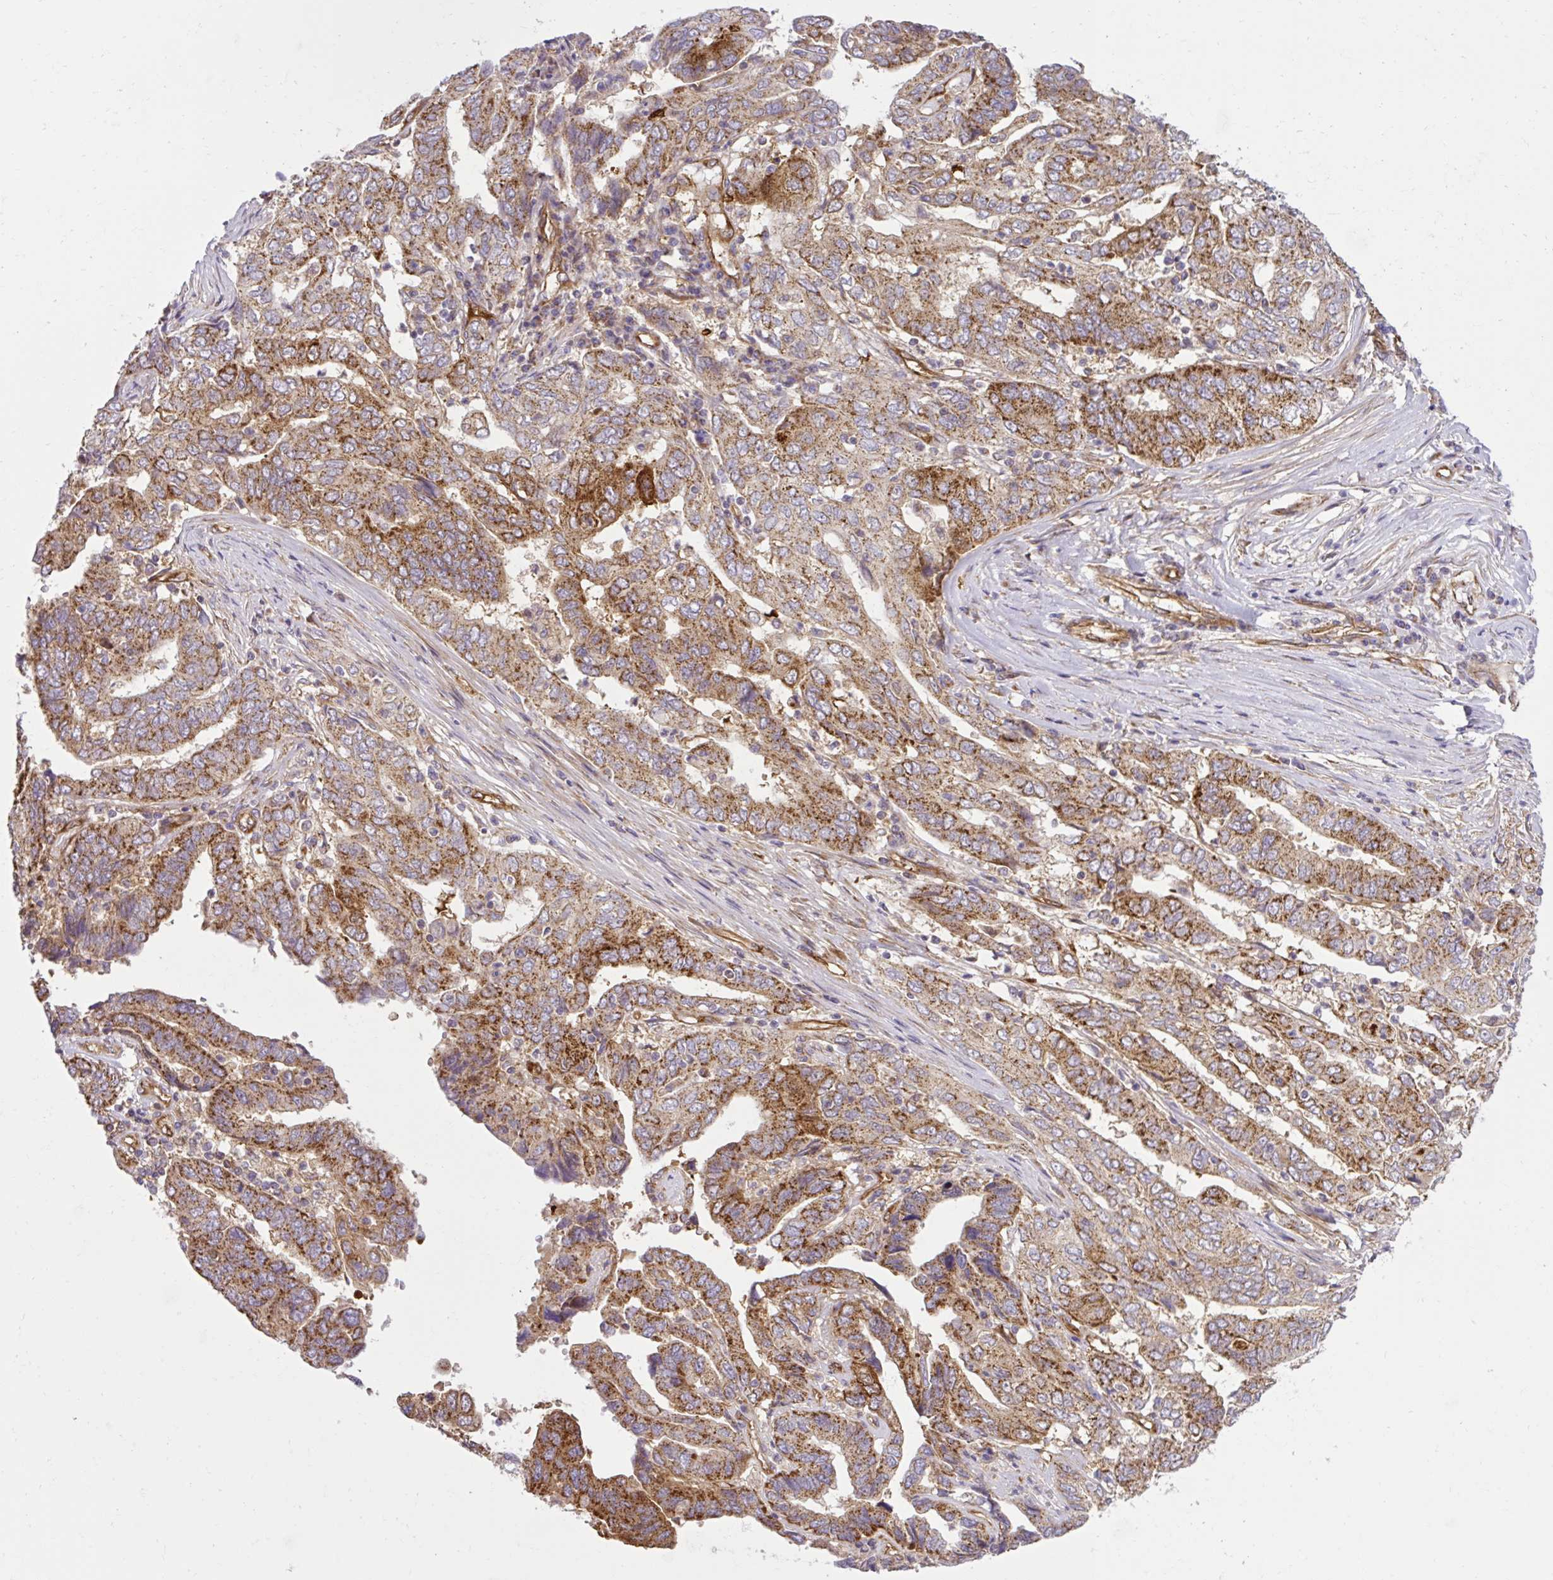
{"staining": {"intensity": "moderate", "quantity": ">75%", "location": "cytoplasmic/membranous"}, "tissue": "ovarian cancer", "cell_type": "Tumor cells", "image_type": "cancer", "snomed": [{"axis": "morphology", "description": "Cystadenocarcinoma, serous, NOS"}, {"axis": "topography", "description": "Ovary"}], "caption": "This image demonstrates IHC staining of ovarian cancer, with medium moderate cytoplasmic/membranous positivity in approximately >75% of tumor cells.", "gene": "LIMS1", "patient": {"sex": "female", "age": 79}}